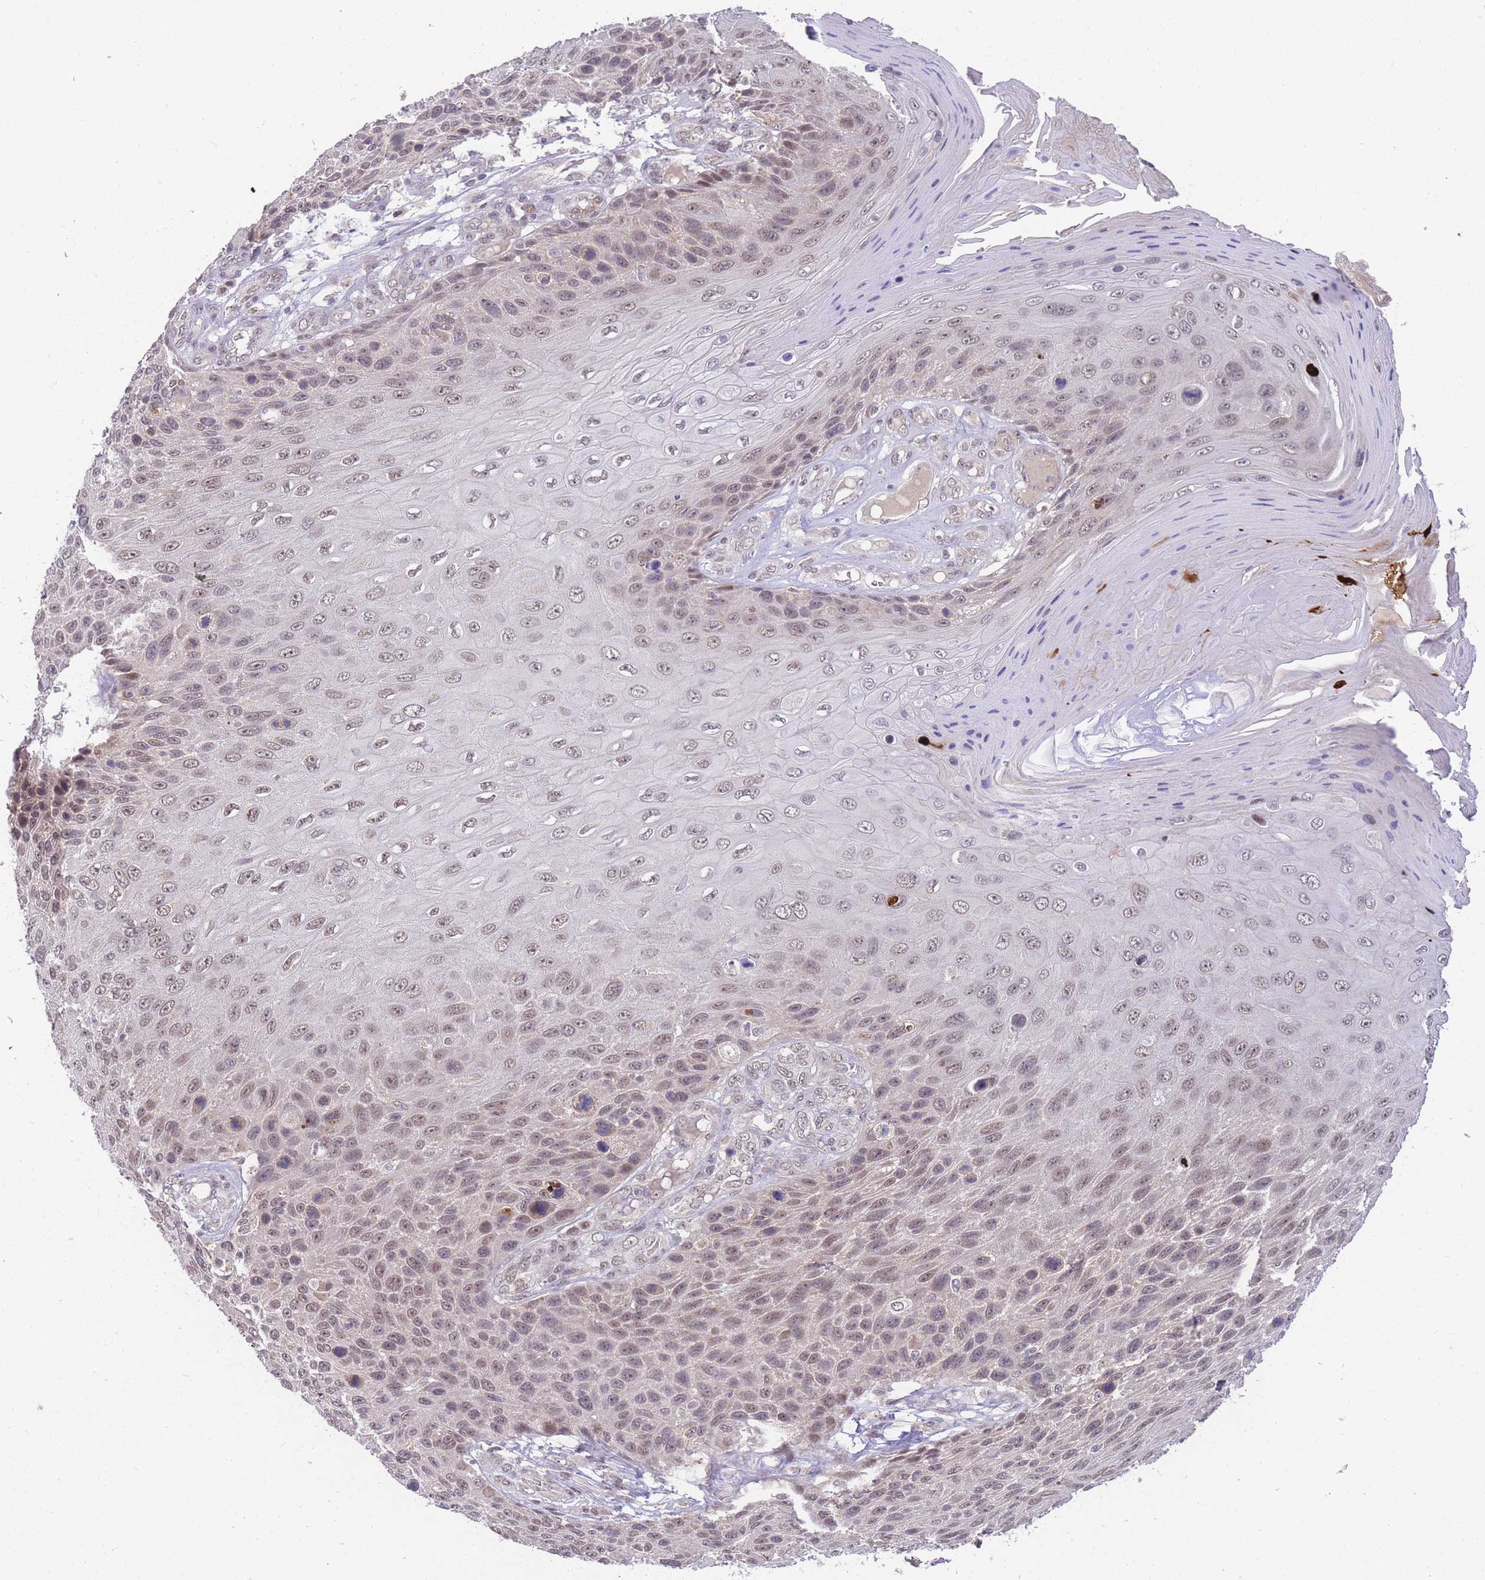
{"staining": {"intensity": "weak", "quantity": "25%-75%", "location": "nuclear"}, "tissue": "skin cancer", "cell_type": "Tumor cells", "image_type": "cancer", "snomed": [{"axis": "morphology", "description": "Squamous cell carcinoma, NOS"}, {"axis": "topography", "description": "Skin"}], "caption": "A low amount of weak nuclear staining is present in about 25%-75% of tumor cells in skin cancer tissue.", "gene": "PUS10", "patient": {"sex": "female", "age": 88}}